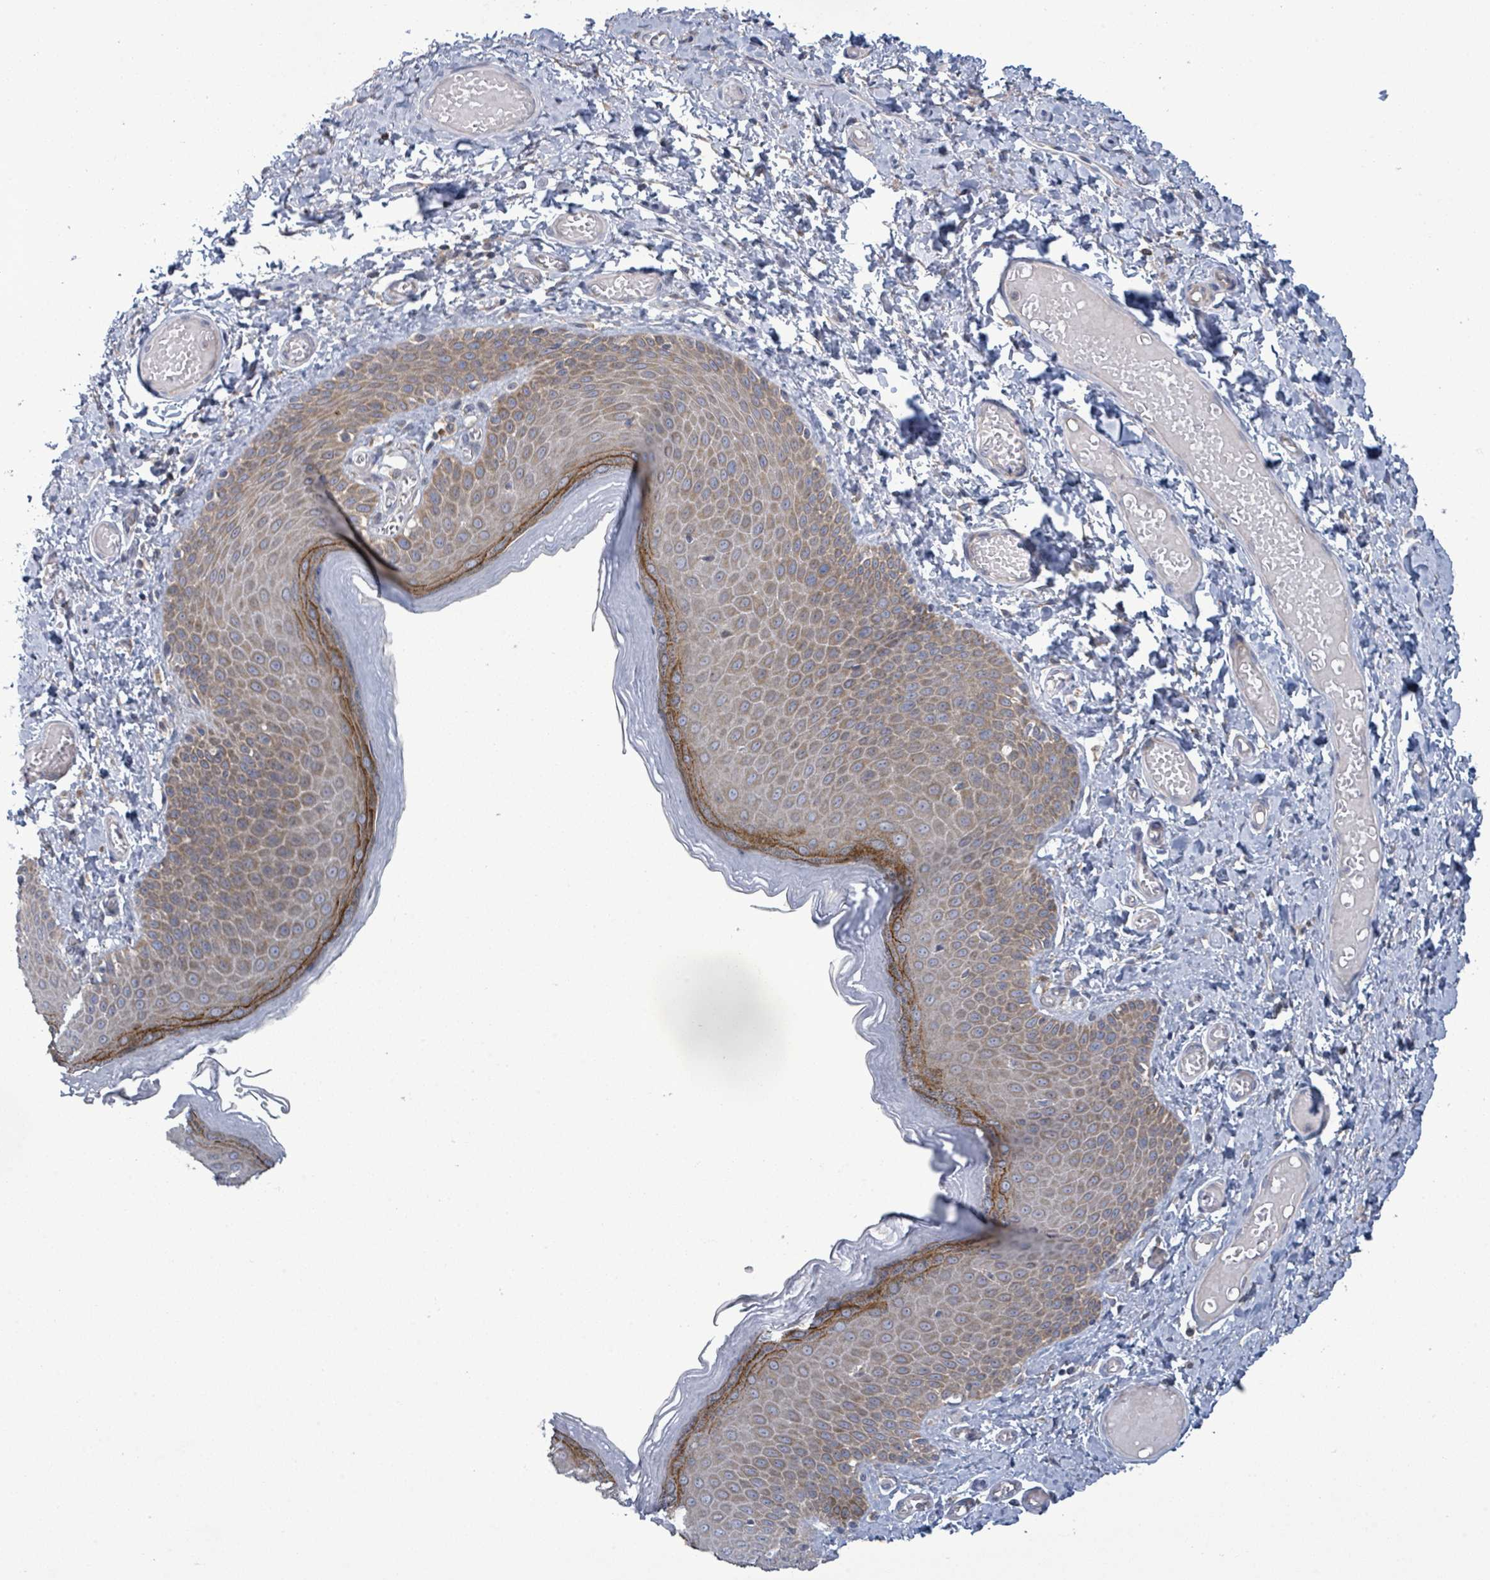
{"staining": {"intensity": "moderate", "quantity": "25%-75%", "location": "cytoplasmic/membranous"}, "tissue": "skin", "cell_type": "Epidermal cells", "image_type": "normal", "snomed": [{"axis": "morphology", "description": "Normal tissue, NOS"}, {"axis": "topography", "description": "Anal"}], "caption": "Epidermal cells display moderate cytoplasmic/membranous staining in about 25%-75% of cells in benign skin. Using DAB (3,3'-diaminobenzidine) (brown) and hematoxylin (blue) stains, captured at high magnification using brightfield microscopy.", "gene": "ATP13A1", "patient": {"sex": "female", "age": 40}}